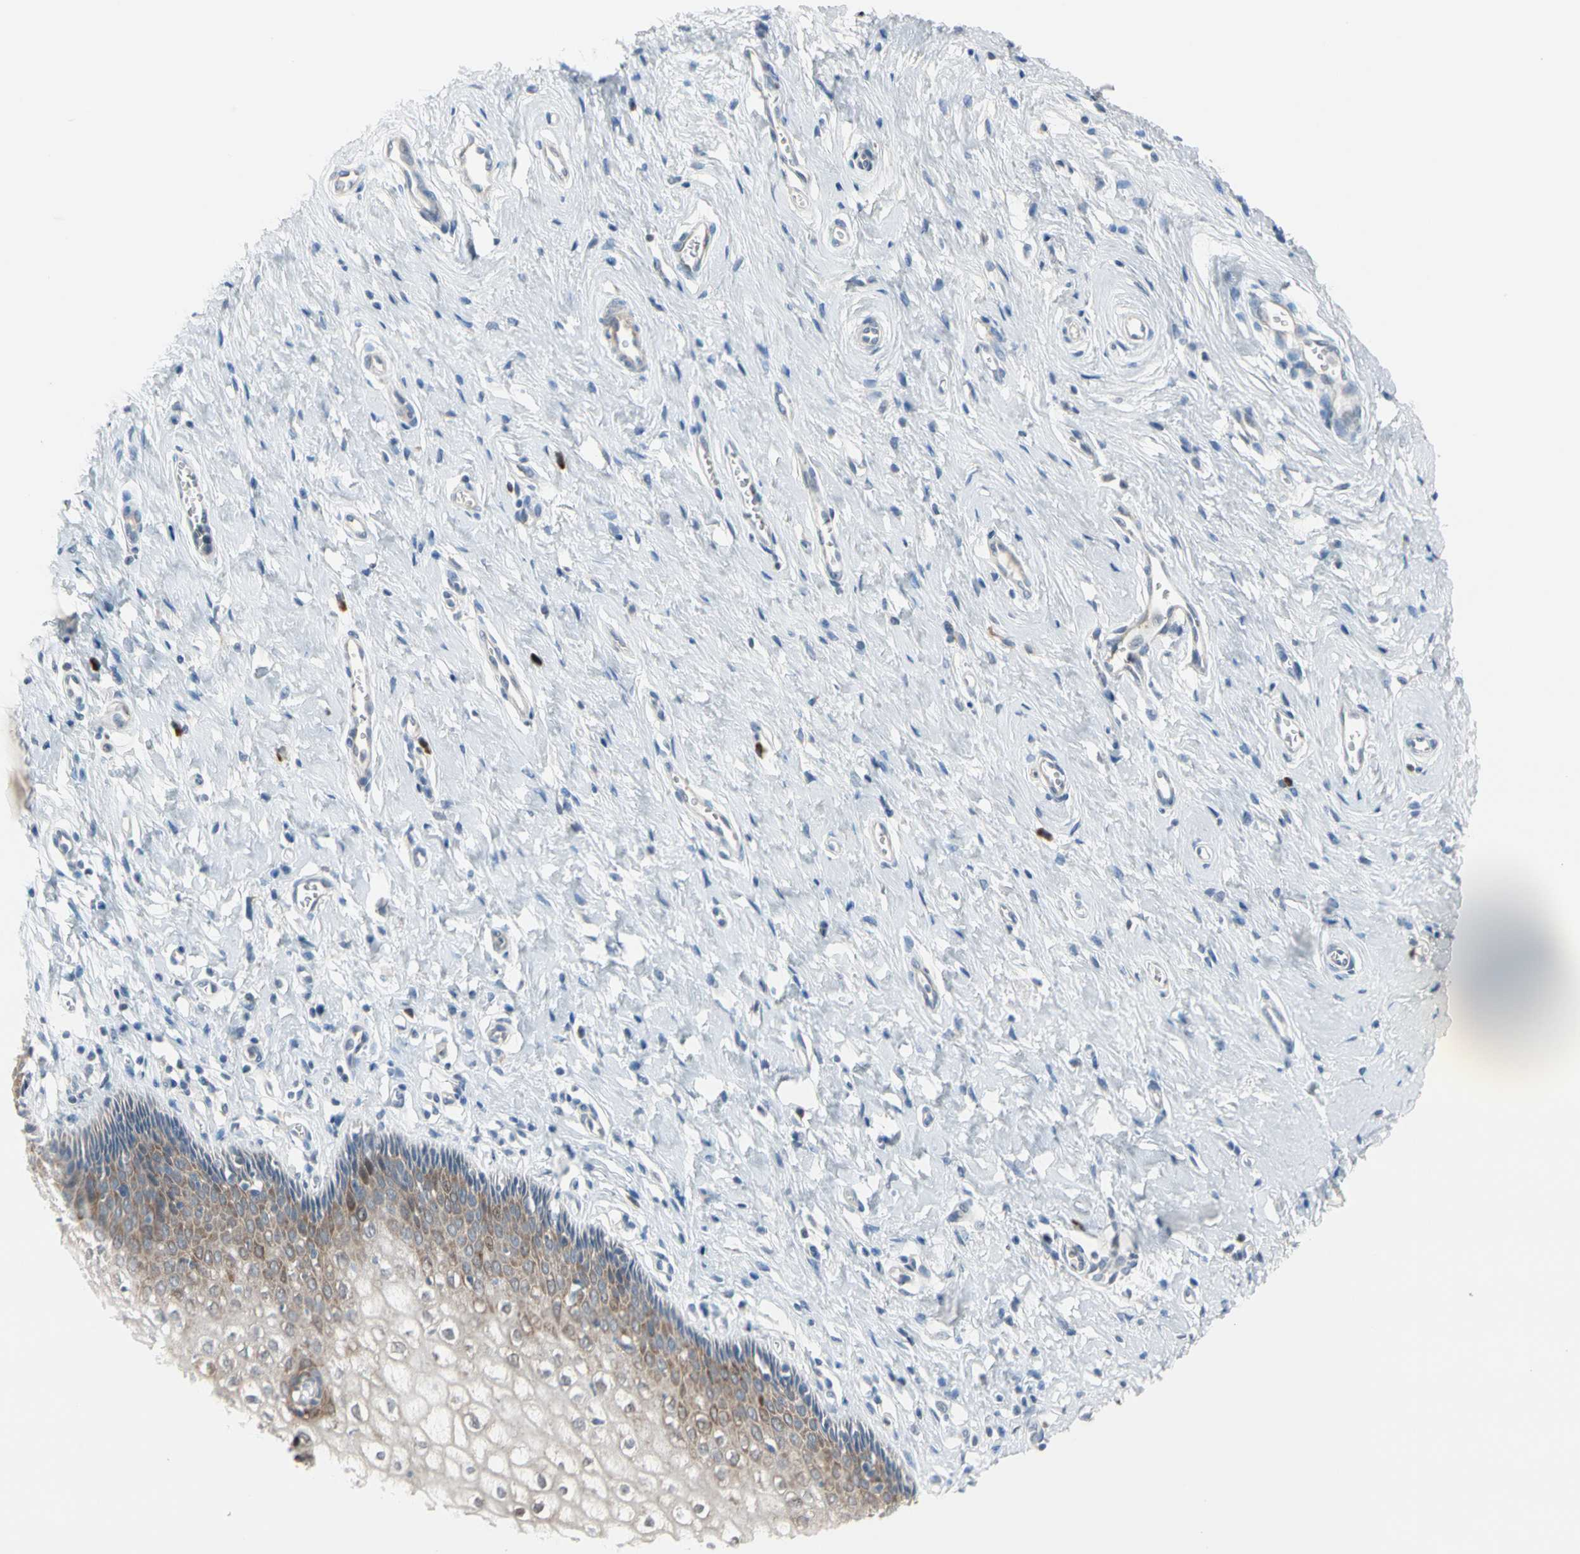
{"staining": {"intensity": "moderate", "quantity": "25%-75%", "location": "cytoplasmic/membranous,nuclear"}, "tissue": "vagina", "cell_type": "Squamous epithelial cells", "image_type": "normal", "snomed": [{"axis": "morphology", "description": "Normal tissue, NOS"}, {"axis": "topography", "description": "Soft tissue"}, {"axis": "topography", "description": "Vagina"}], "caption": "Squamous epithelial cells reveal medium levels of moderate cytoplasmic/membranous,nuclear staining in about 25%-75% of cells in benign vagina. The protein is stained brown, and the nuclei are stained in blue (DAB IHC with brightfield microscopy, high magnification).", "gene": "MARK1", "patient": {"sex": "female", "age": 61}}